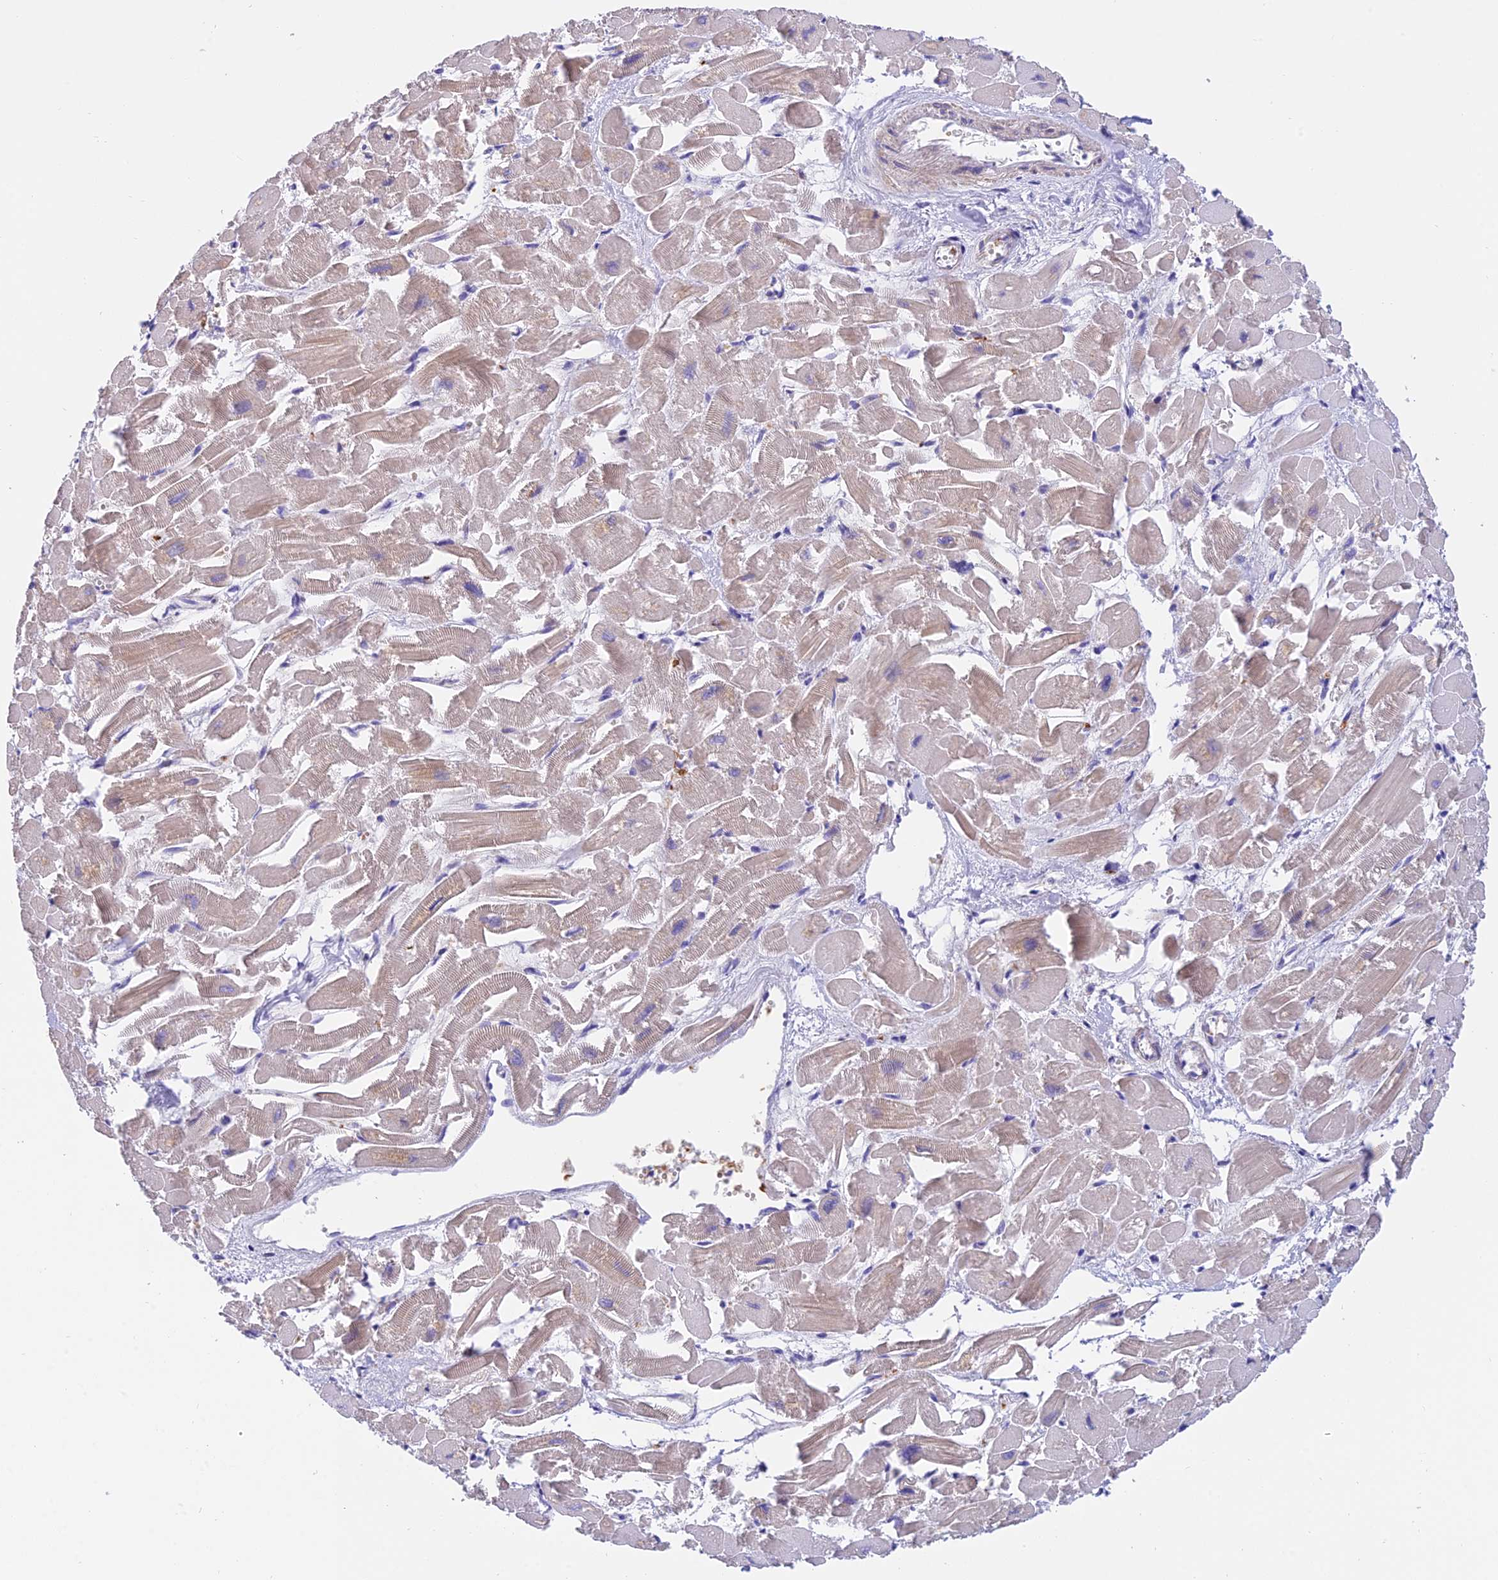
{"staining": {"intensity": "weak", "quantity": "<25%", "location": "cytoplasmic/membranous"}, "tissue": "heart muscle", "cell_type": "Cardiomyocytes", "image_type": "normal", "snomed": [{"axis": "morphology", "description": "Normal tissue, NOS"}, {"axis": "topography", "description": "Heart"}], "caption": "Immunohistochemistry (IHC) of unremarkable human heart muscle reveals no positivity in cardiomyocytes.", "gene": "LPXN", "patient": {"sex": "male", "age": 54}}